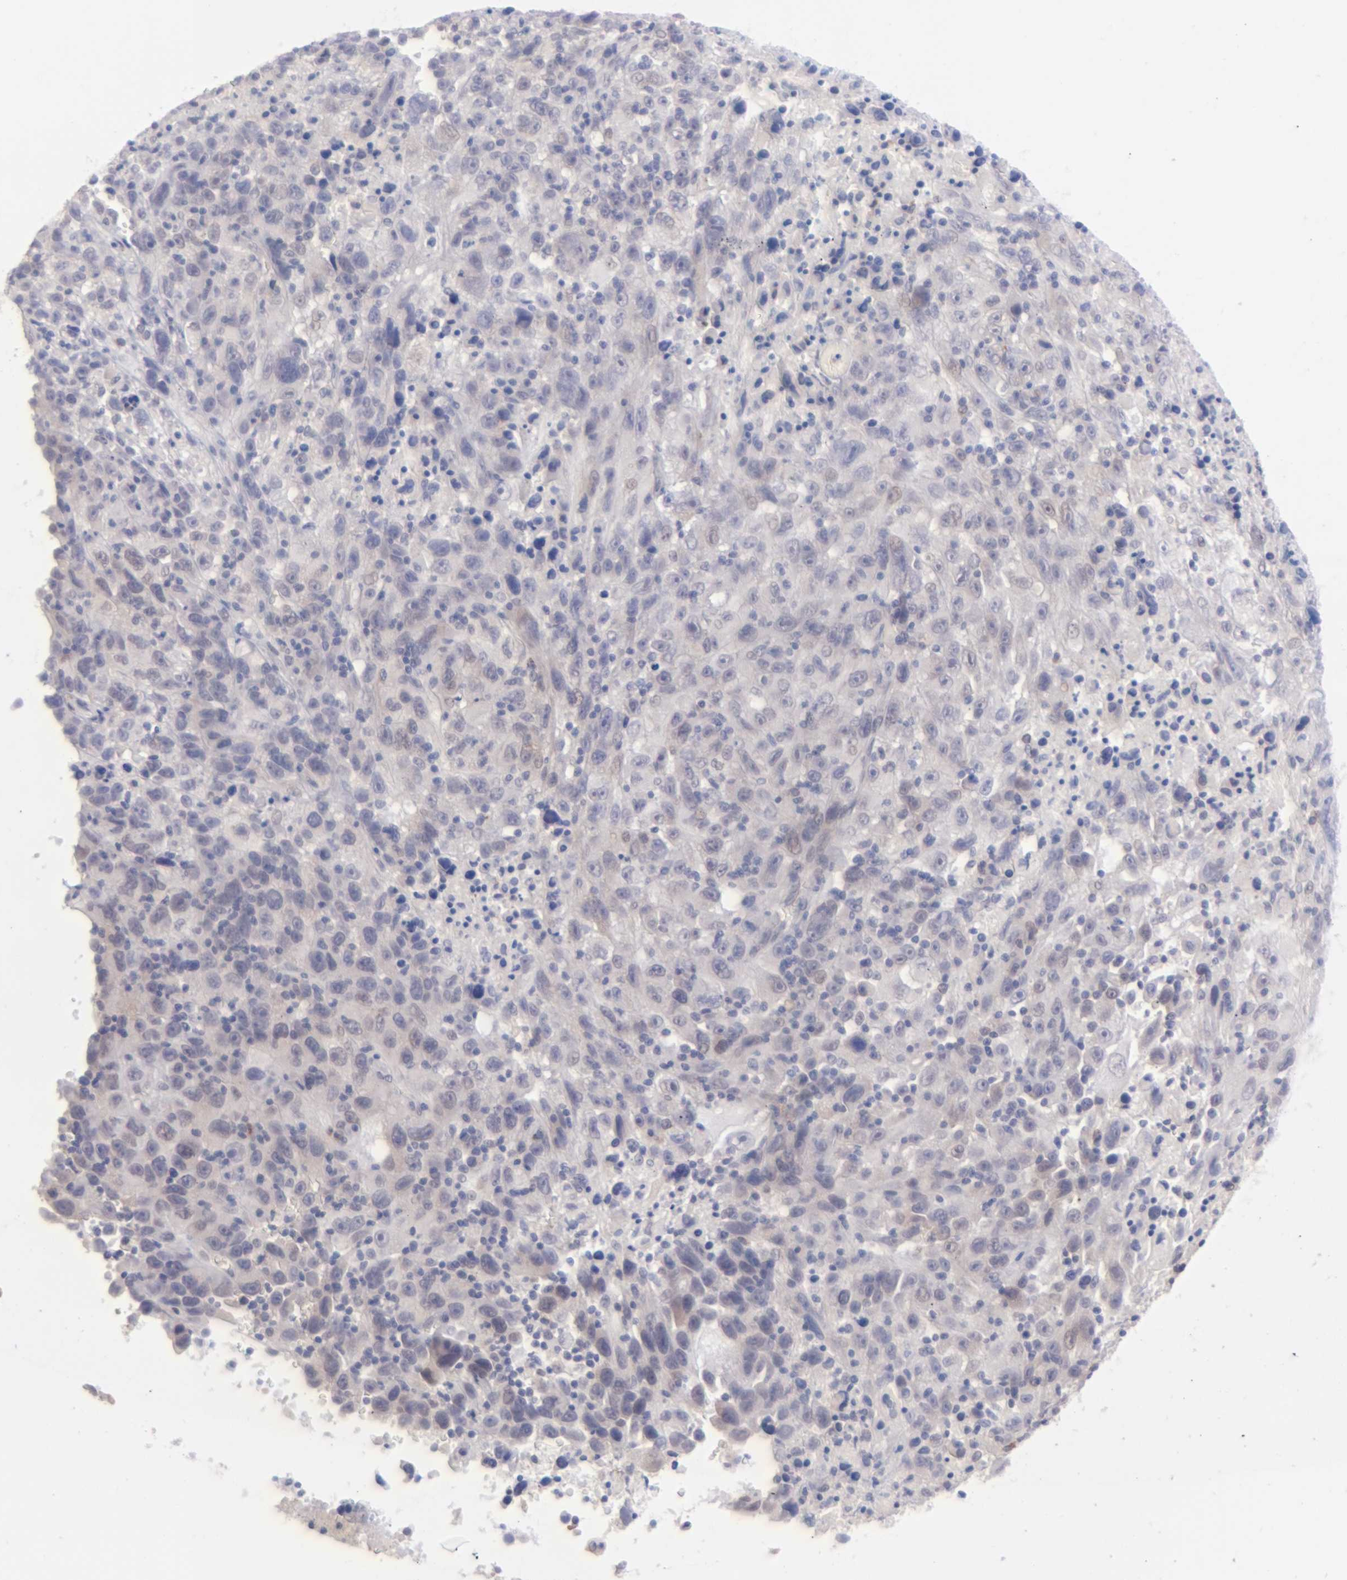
{"staining": {"intensity": "weak", "quantity": ">75%", "location": "cytoplasmic/membranous"}, "tissue": "melanoma", "cell_type": "Tumor cells", "image_type": "cancer", "snomed": [{"axis": "morphology", "description": "Malignant melanoma, Metastatic site"}, {"axis": "topography", "description": "Cerebral cortex"}], "caption": "Protein staining exhibits weak cytoplasmic/membranous staining in approximately >75% of tumor cells in malignant melanoma (metastatic site). (DAB IHC with brightfield microscopy, high magnification).", "gene": "MGAM", "patient": {"sex": "female", "age": 52}}